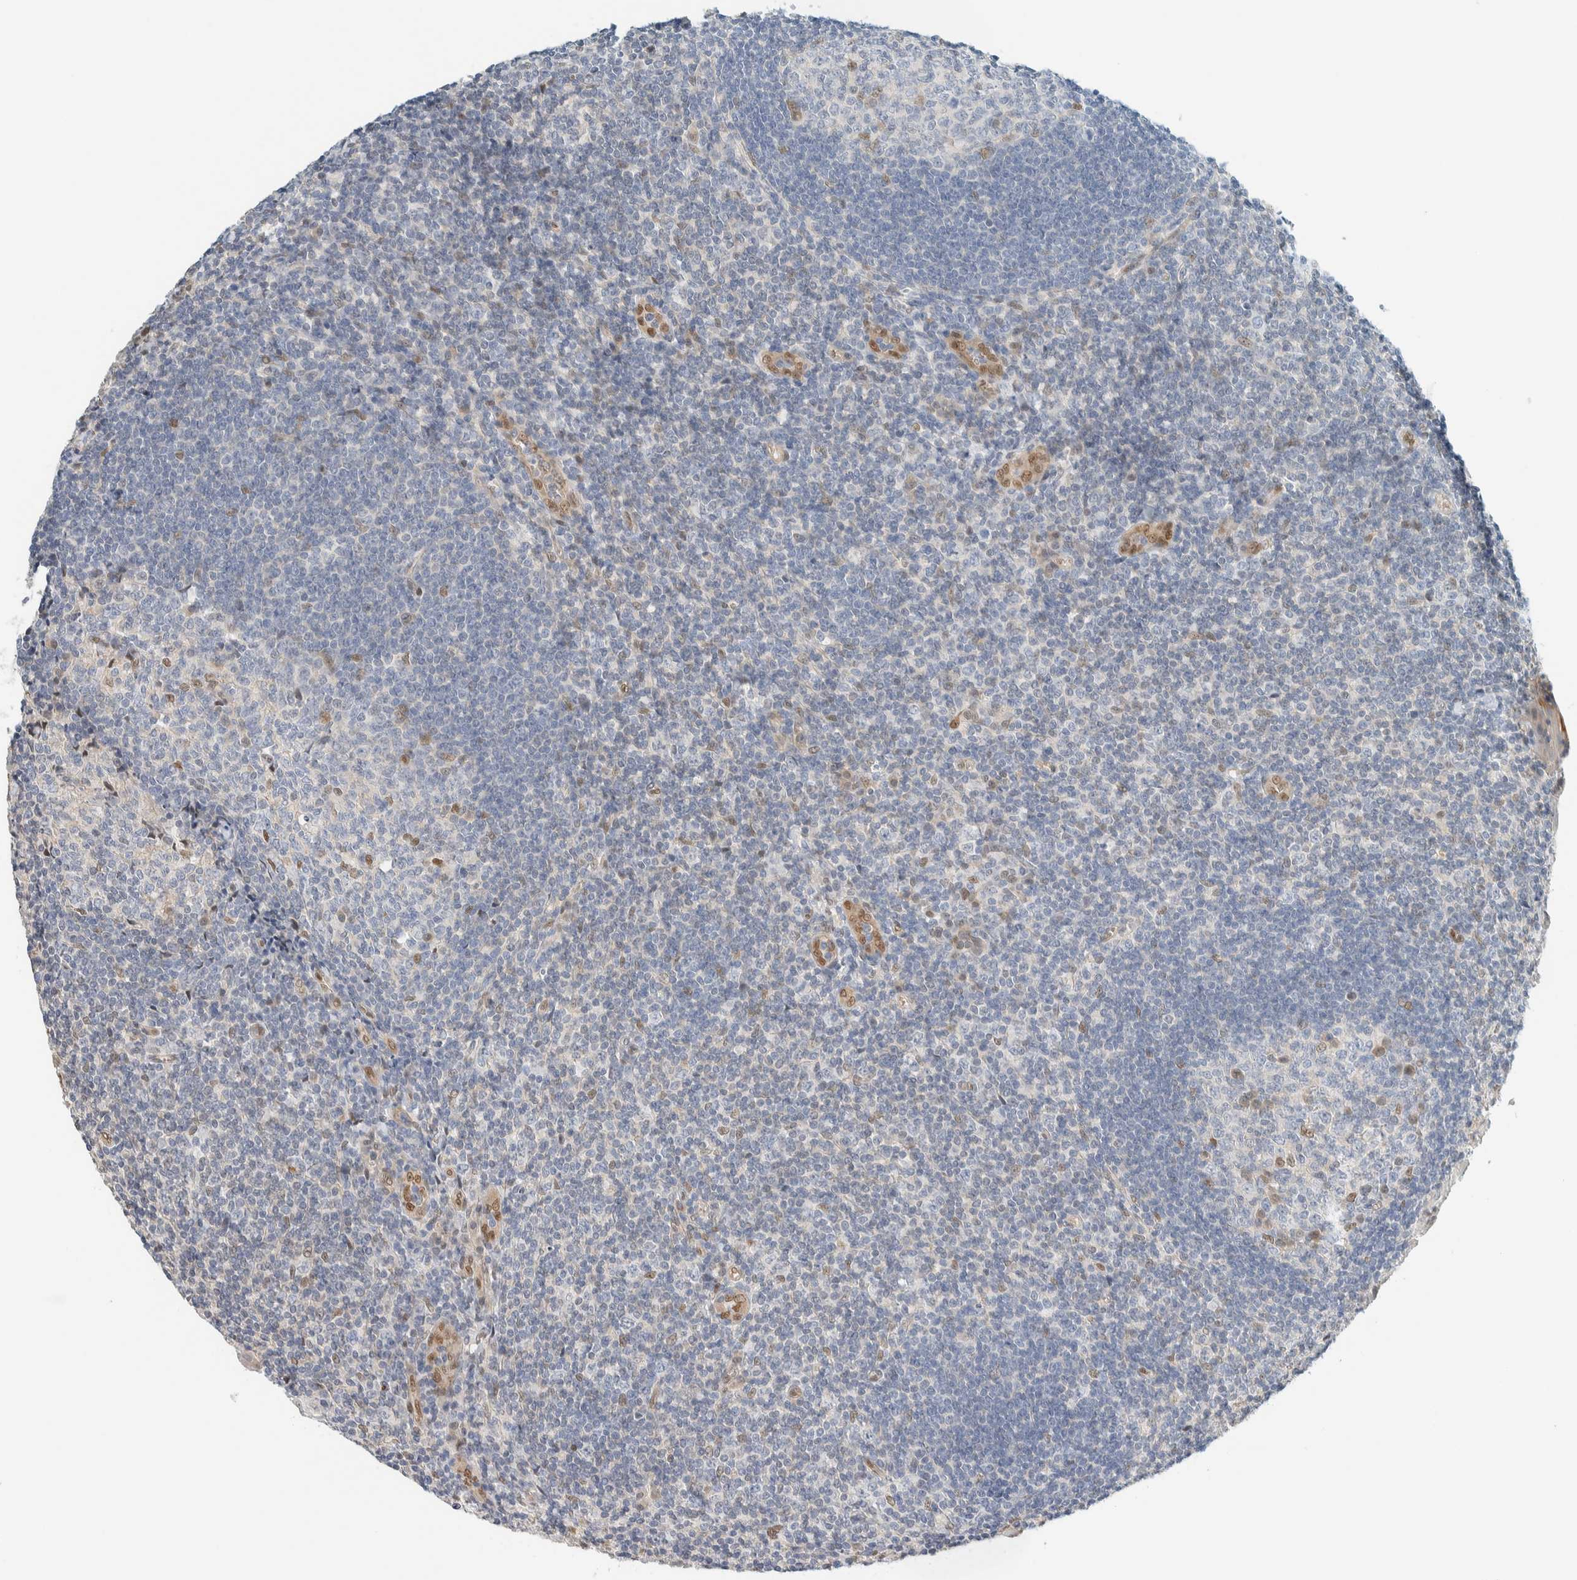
{"staining": {"intensity": "moderate", "quantity": "<25%", "location": "nuclear"}, "tissue": "tonsil", "cell_type": "Germinal center cells", "image_type": "normal", "snomed": [{"axis": "morphology", "description": "Normal tissue, NOS"}, {"axis": "topography", "description": "Tonsil"}], "caption": "High-power microscopy captured an immunohistochemistry (IHC) histopathology image of benign tonsil, revealing moderate nuclear staining in approximately <25% of germinal center cells.", "gene": "TSTD2", "patient": {"sex": "male", "age": 37}}